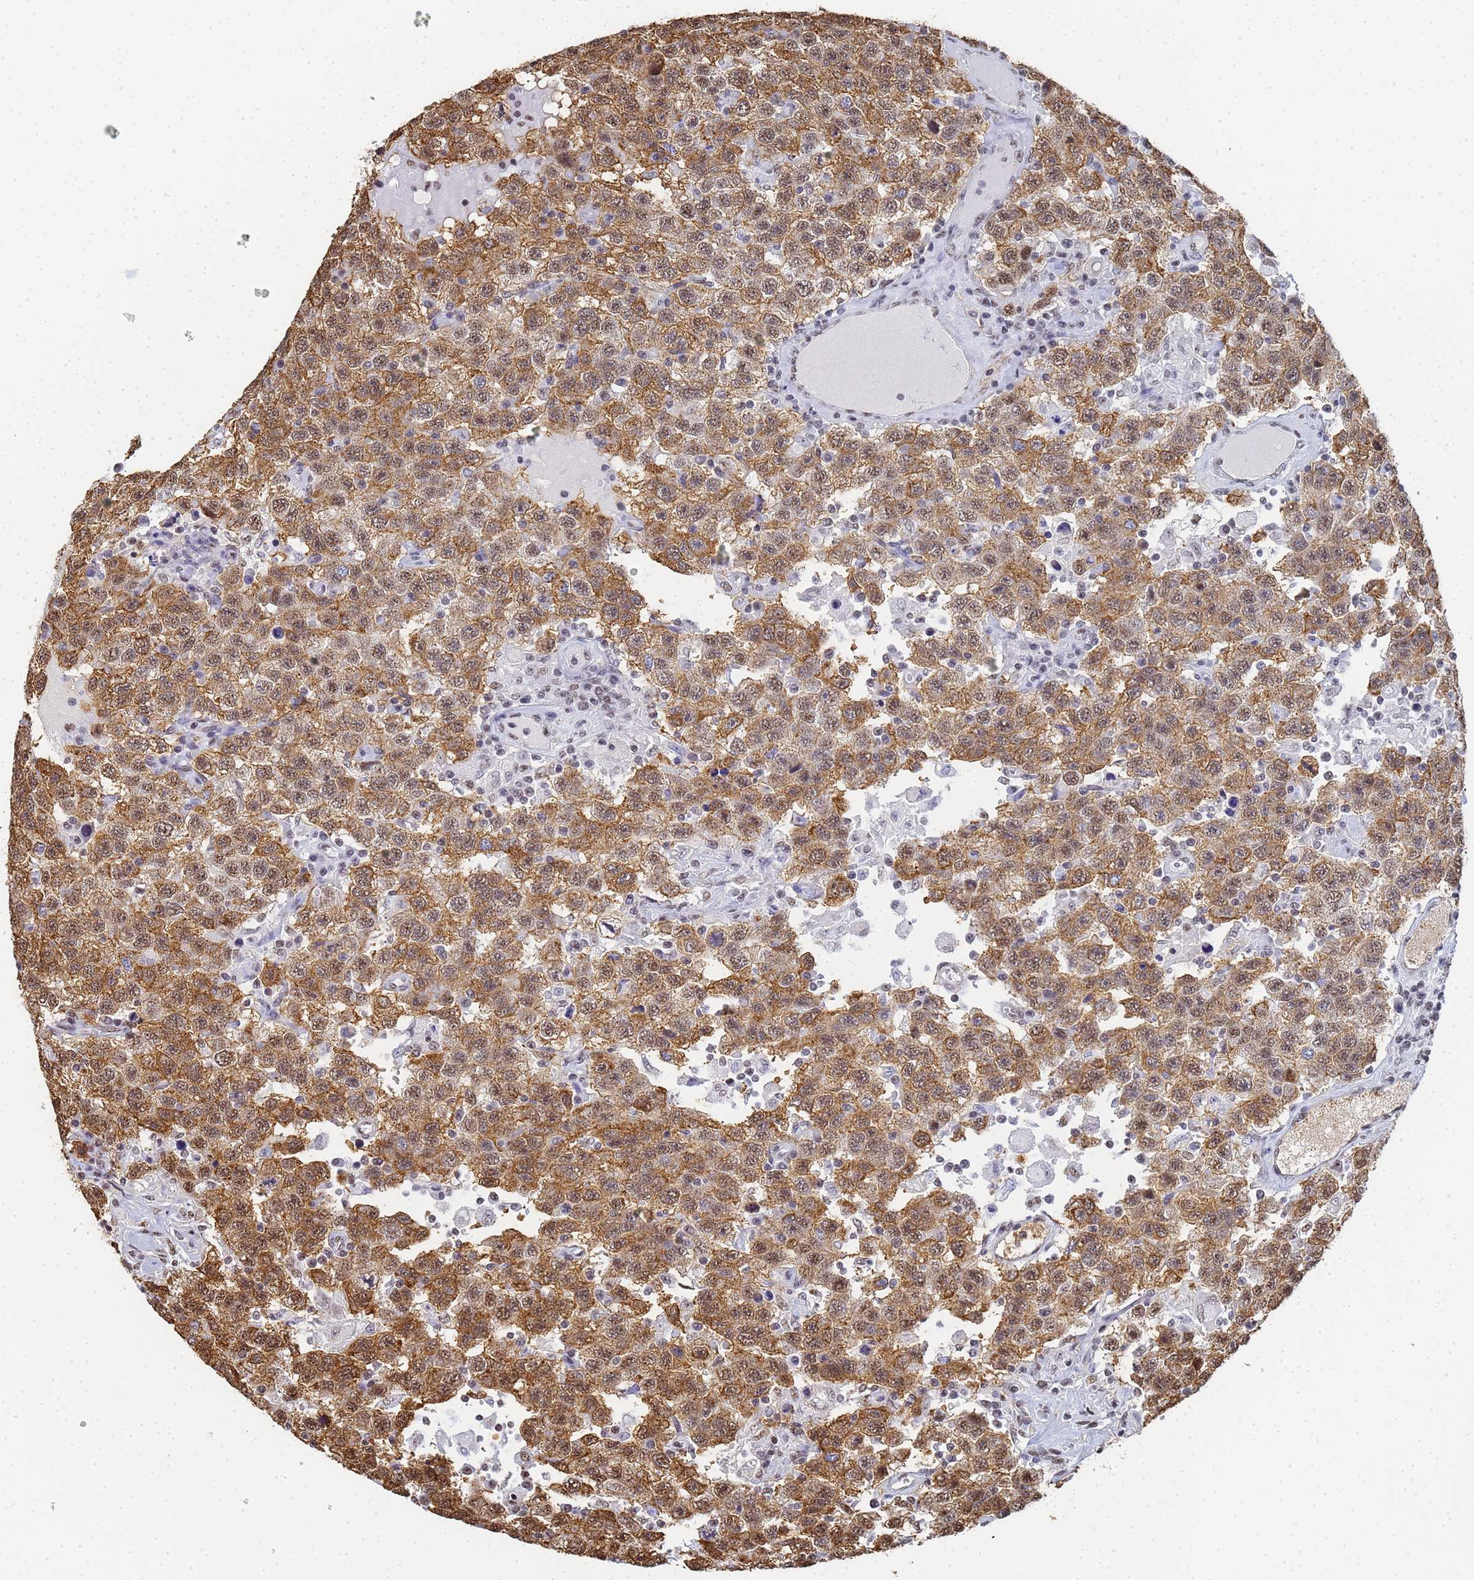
{"staining": {"intensity": "moderate", "quantity": ">75%", "location": "cytoplasmic/membranous,nuclear"}, "tissue": "testis cancer", "cell_type": "Tumor cells", "image_type": "cancer", "snomed": [{"axis": "morphology", "description": "Seminoma, NOS"}, {"axis": "topography", "description": "Testis"}], "caption": "Testis cancer (seminoma) stained with a protein marker demonstrates moderate staining in tumor cells.", "gene": "PRRT4", "patient": {"sex": "male", "age": 41}}